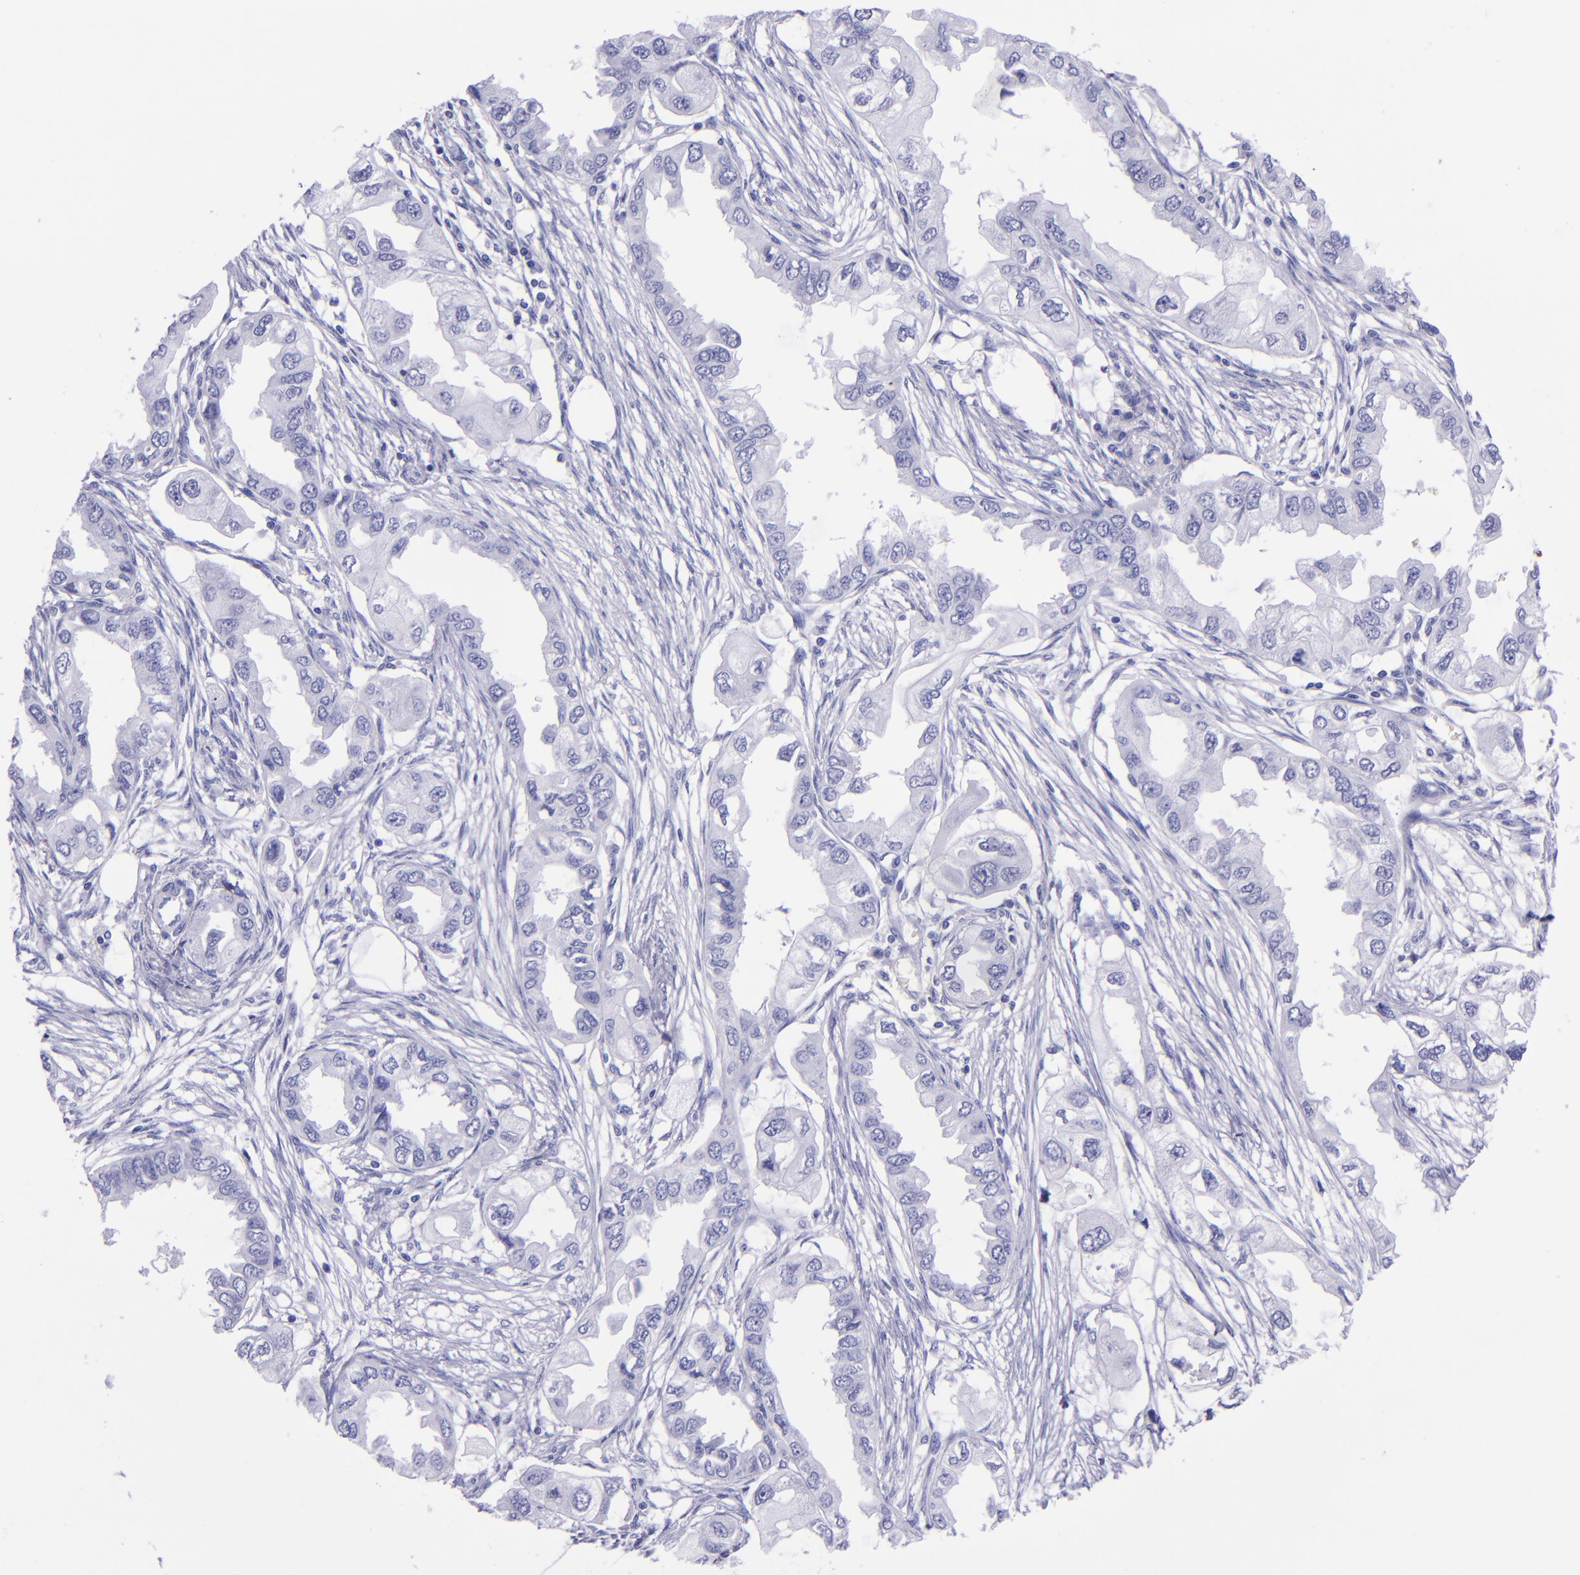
{"staining": {"intensity": "negative", "quantity": "none", "location": "none"}, "tissue": "endometrial cancer", "cell_type": "Tumor cells", "image_type": "cancer", "snomed": [{"axis": "morphology", "description": "Adenocarcinoma, NOS"}, {"axis": "topography", "description": "Endometrium"}], "caption": "IHC photomicrograph of neoplastic tissue: endometrial cancer (adenocarcinoma) stained with DAB (3,3'-diaminobenzidine) exhibits no significant protein staining in tumor cells.", "gene": "MBP", "patient": {"sex": "female", "age": 67}}